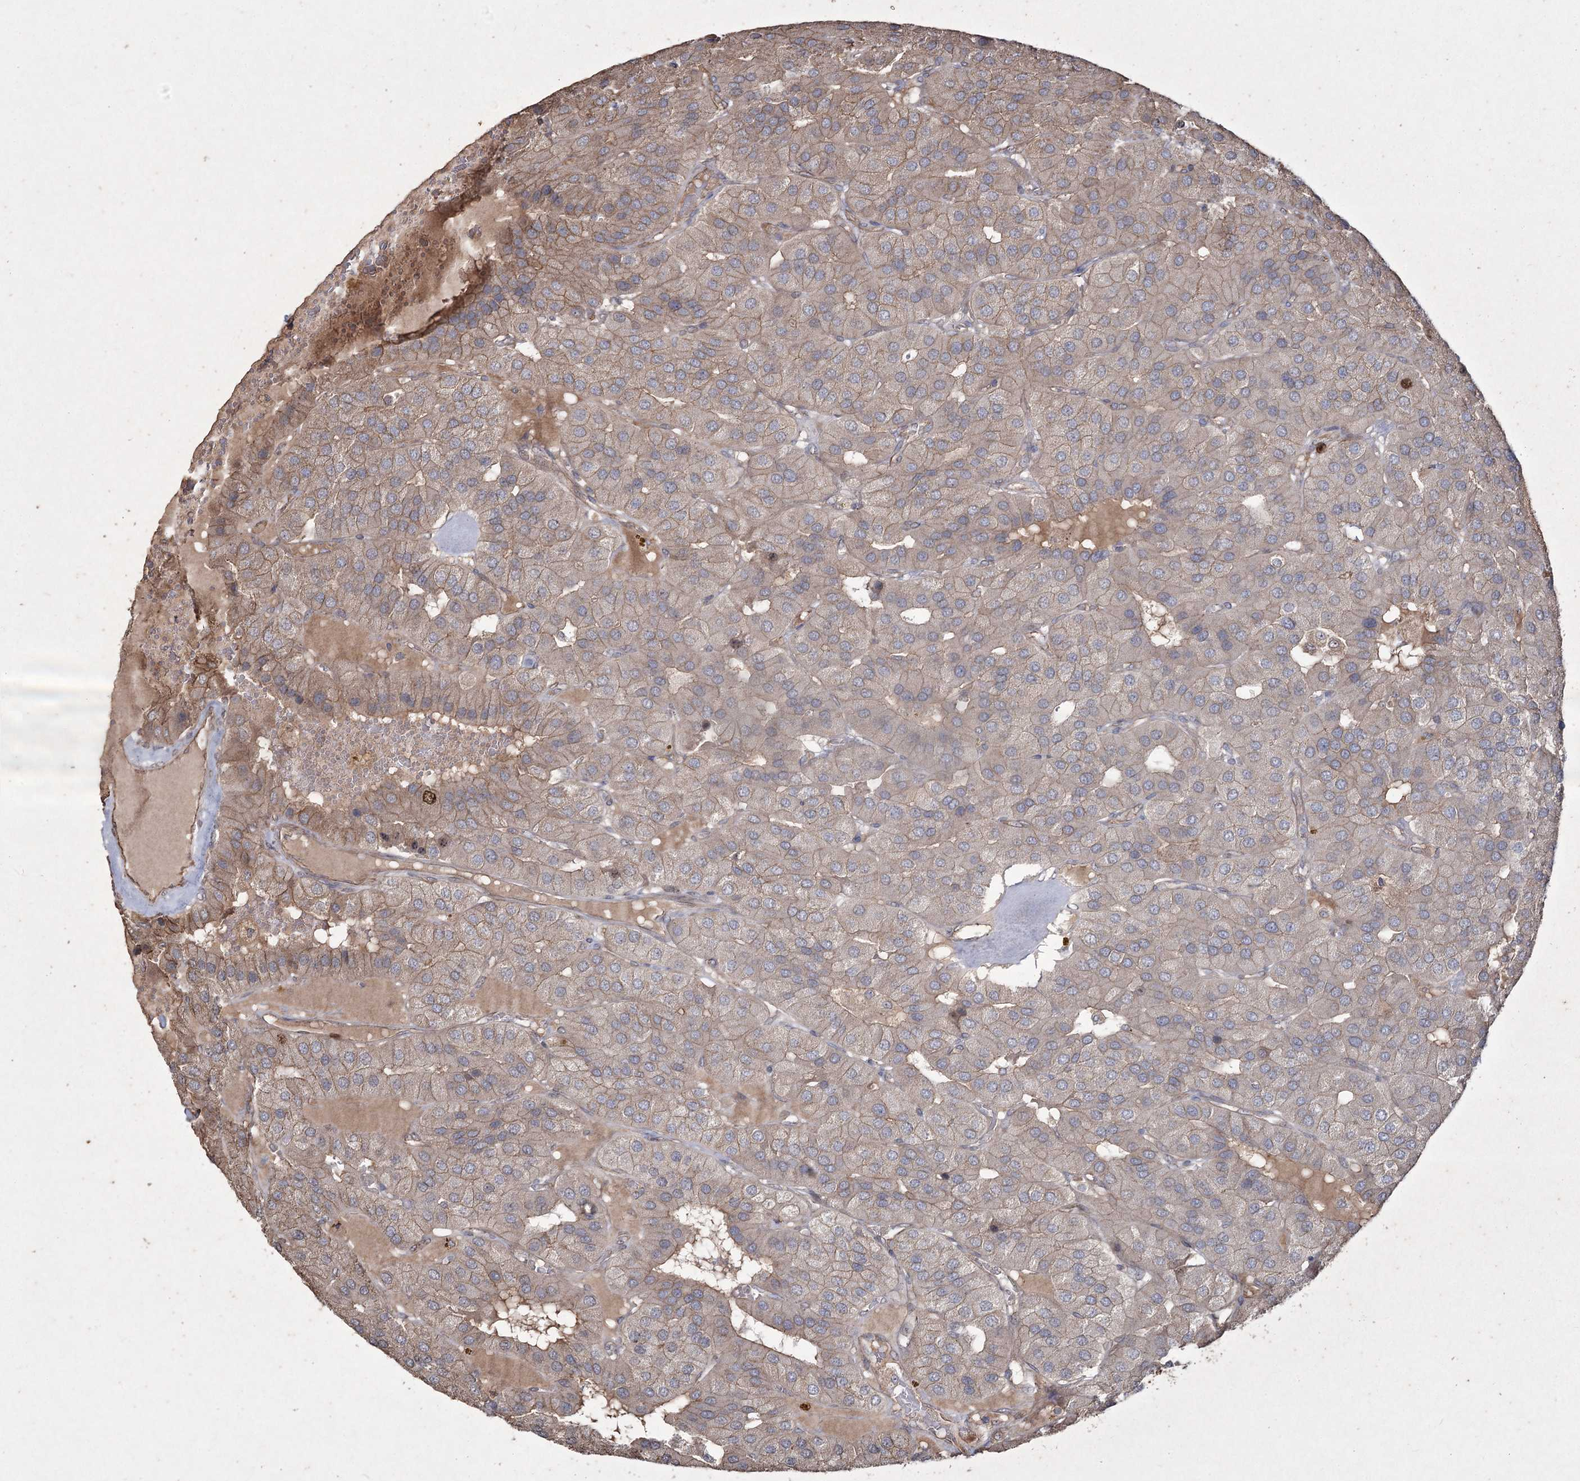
{"staining": {"intensity": "weak", "quantity": ">75%", "location": "cytoplasmic/membranous"}, "tissue": "parathyroid gland", "cell_type": "Glandular cells", "image_type": "normal", "snomed": [{"axis": "morphology", "description": "Normal tissue, NOS"}, {"axis": "morphology", "description": "Adenoma, NOS"}, {"axis": "topography", "description": "Parathyroid gland"}], "caption": "This is a histology image of immunohistochemistry staining of benign parathyroid gland, which shows weak positivity in the cytoplasmic/membranous of glandular cells.", "gene": "PRC1", "patient": {"sex": "female", "age": 86}}